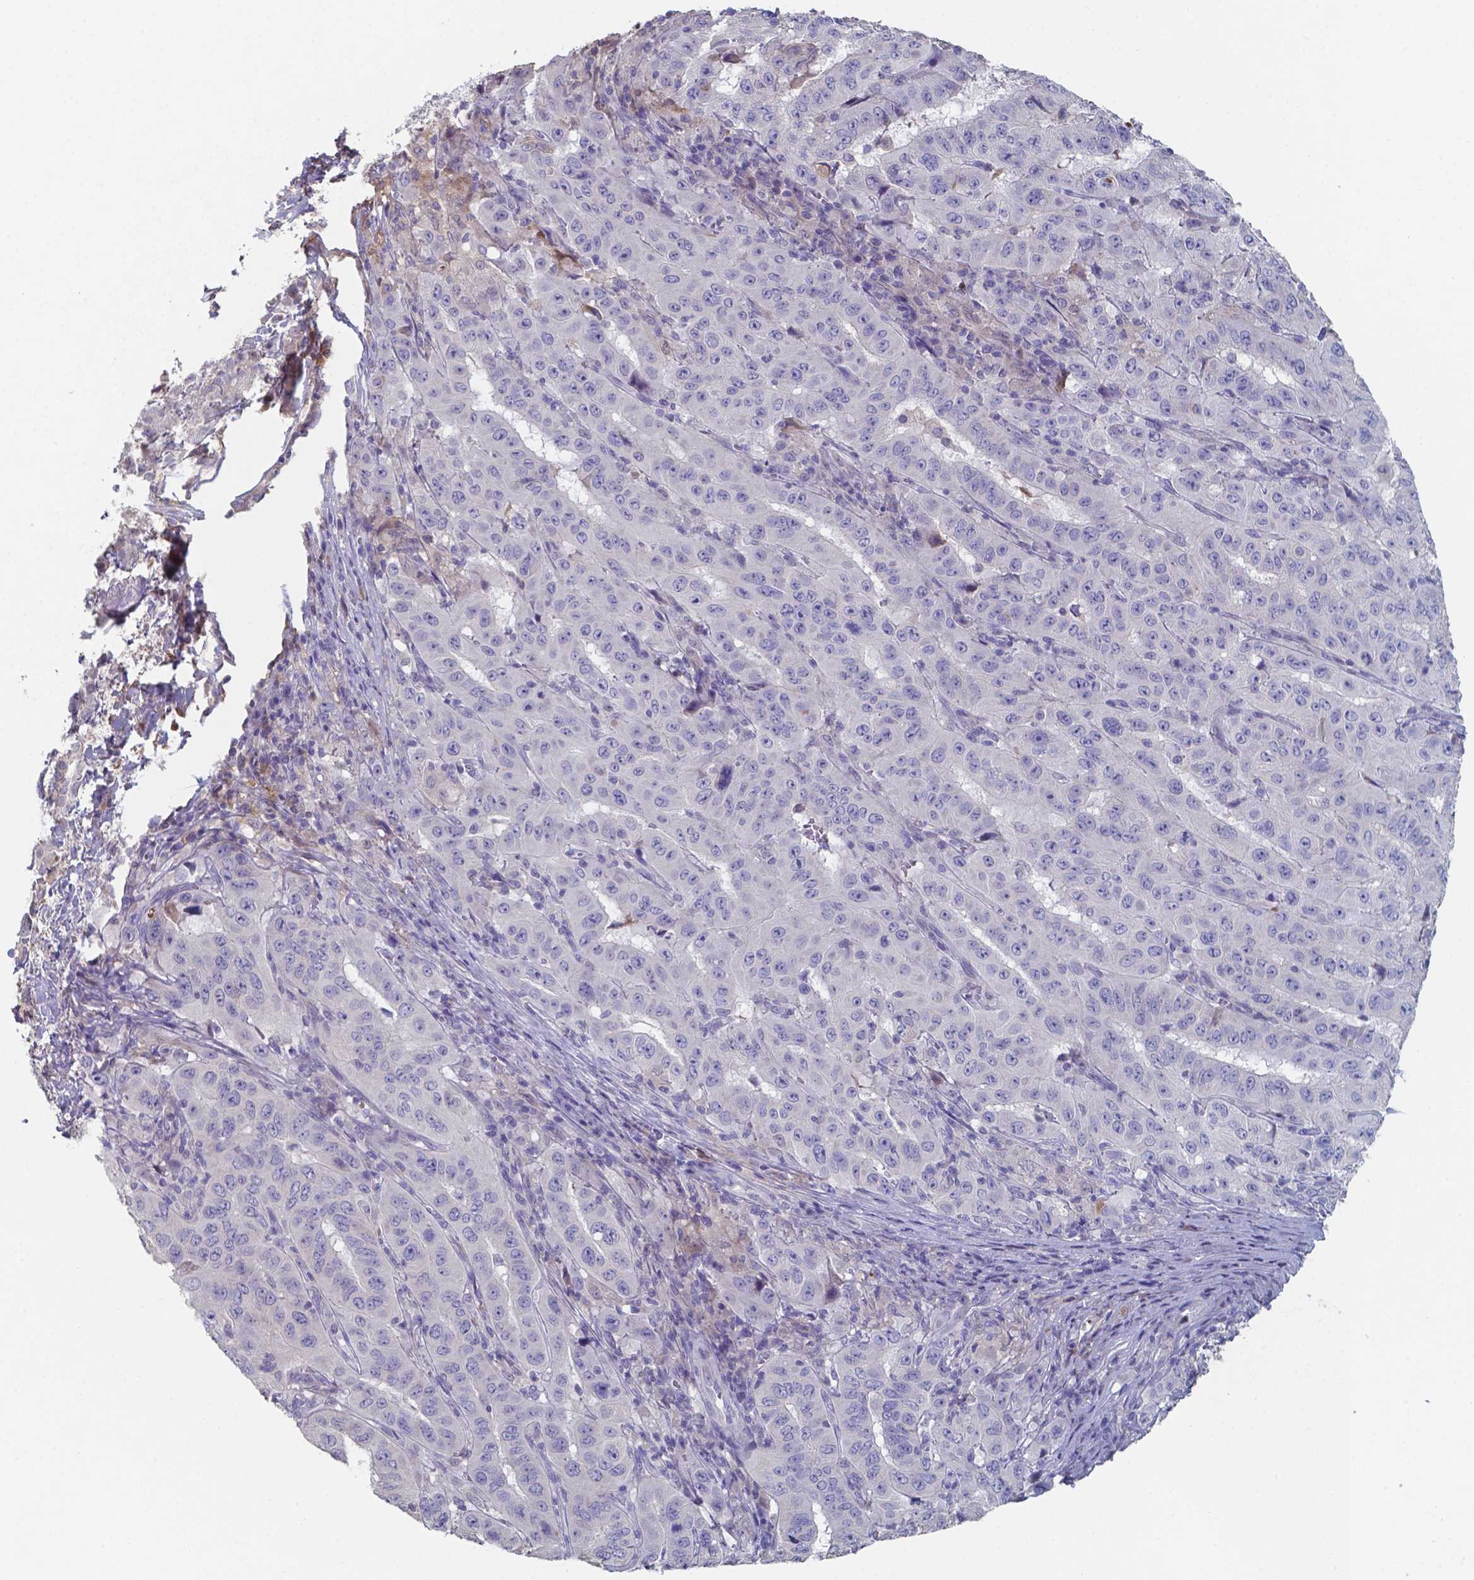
{"staining": {"intensity": "negative", "quantity": "none", "location": "none"}, "tissue": "pancreatic cancer", "cell_type": "Tumor cells", "image_type": "cancer", "snomed": [{"axis": "morphology", "description": "Adenocarcinoma, NOS"}, {"axis": "topography", "description": "Pancreas"}], "caption": "Immunohistochemical staining of human pancreatic adenocarcinoma shows no significant expression in tumor cells.", "gene": "BTBD17", "patient": {"sex": "male", "age": 63}}